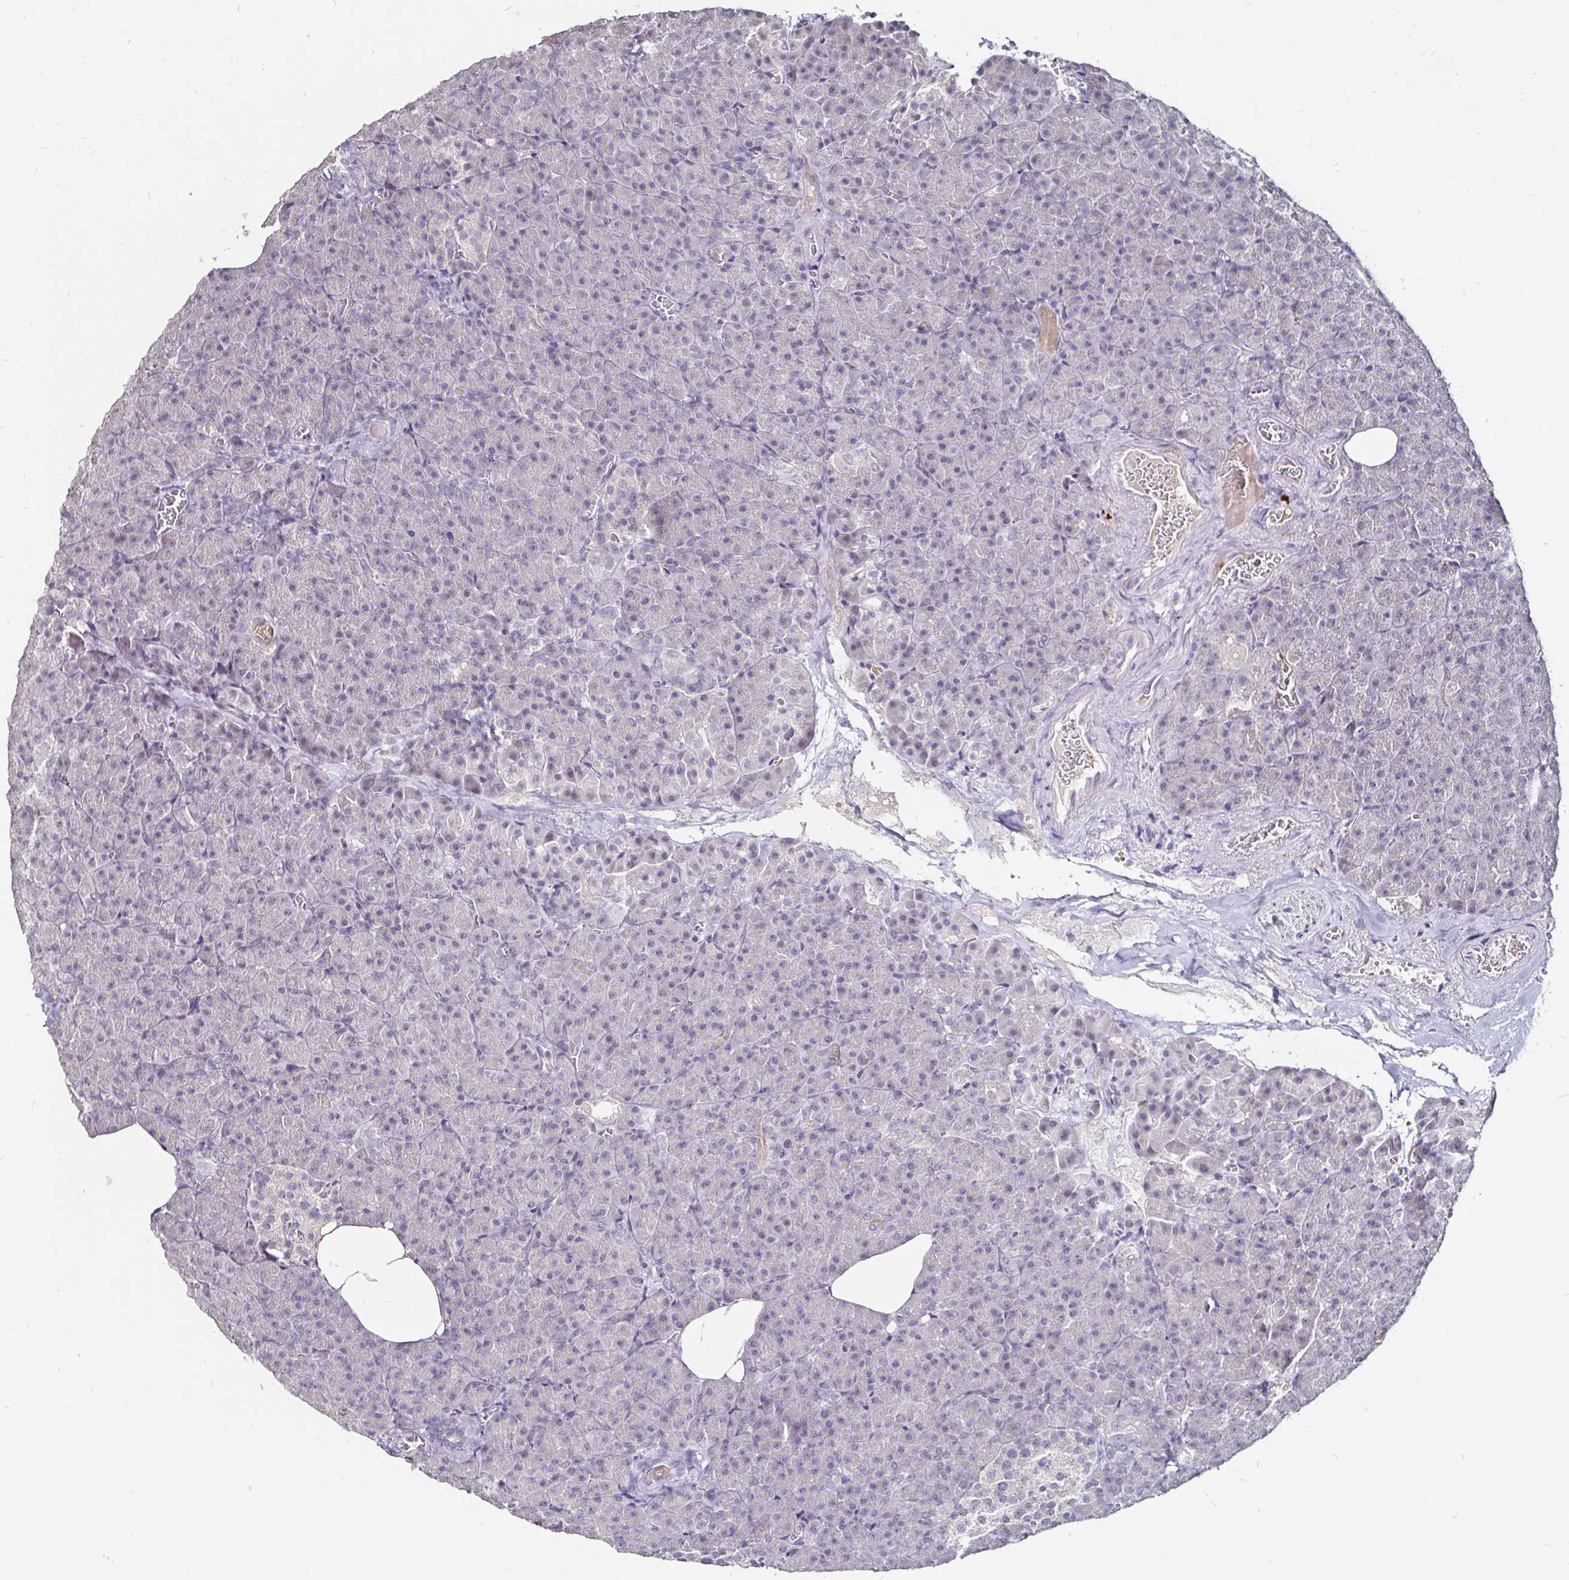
{"staining": {"intensity": "negative", "quantity": "none", "location": "none"}, "tissue": "pancreas", "cell_type": "Exocrine glandular cells", "image_type": "normal", "snomed": [{"axis": "morphology", "description": "Normal tissue, NOS"}, {"axis": "topography", "description": "Pancreas"}], "caption": "This image is of unremarkable pancreas stained with immunohistochemistry to label a protein in brown with the nuclei are counter-stained blue. There is no staining in exocrine glandular cells.", "gene": "FAIM2", "patient": {"sex": "female", "age": 74}}